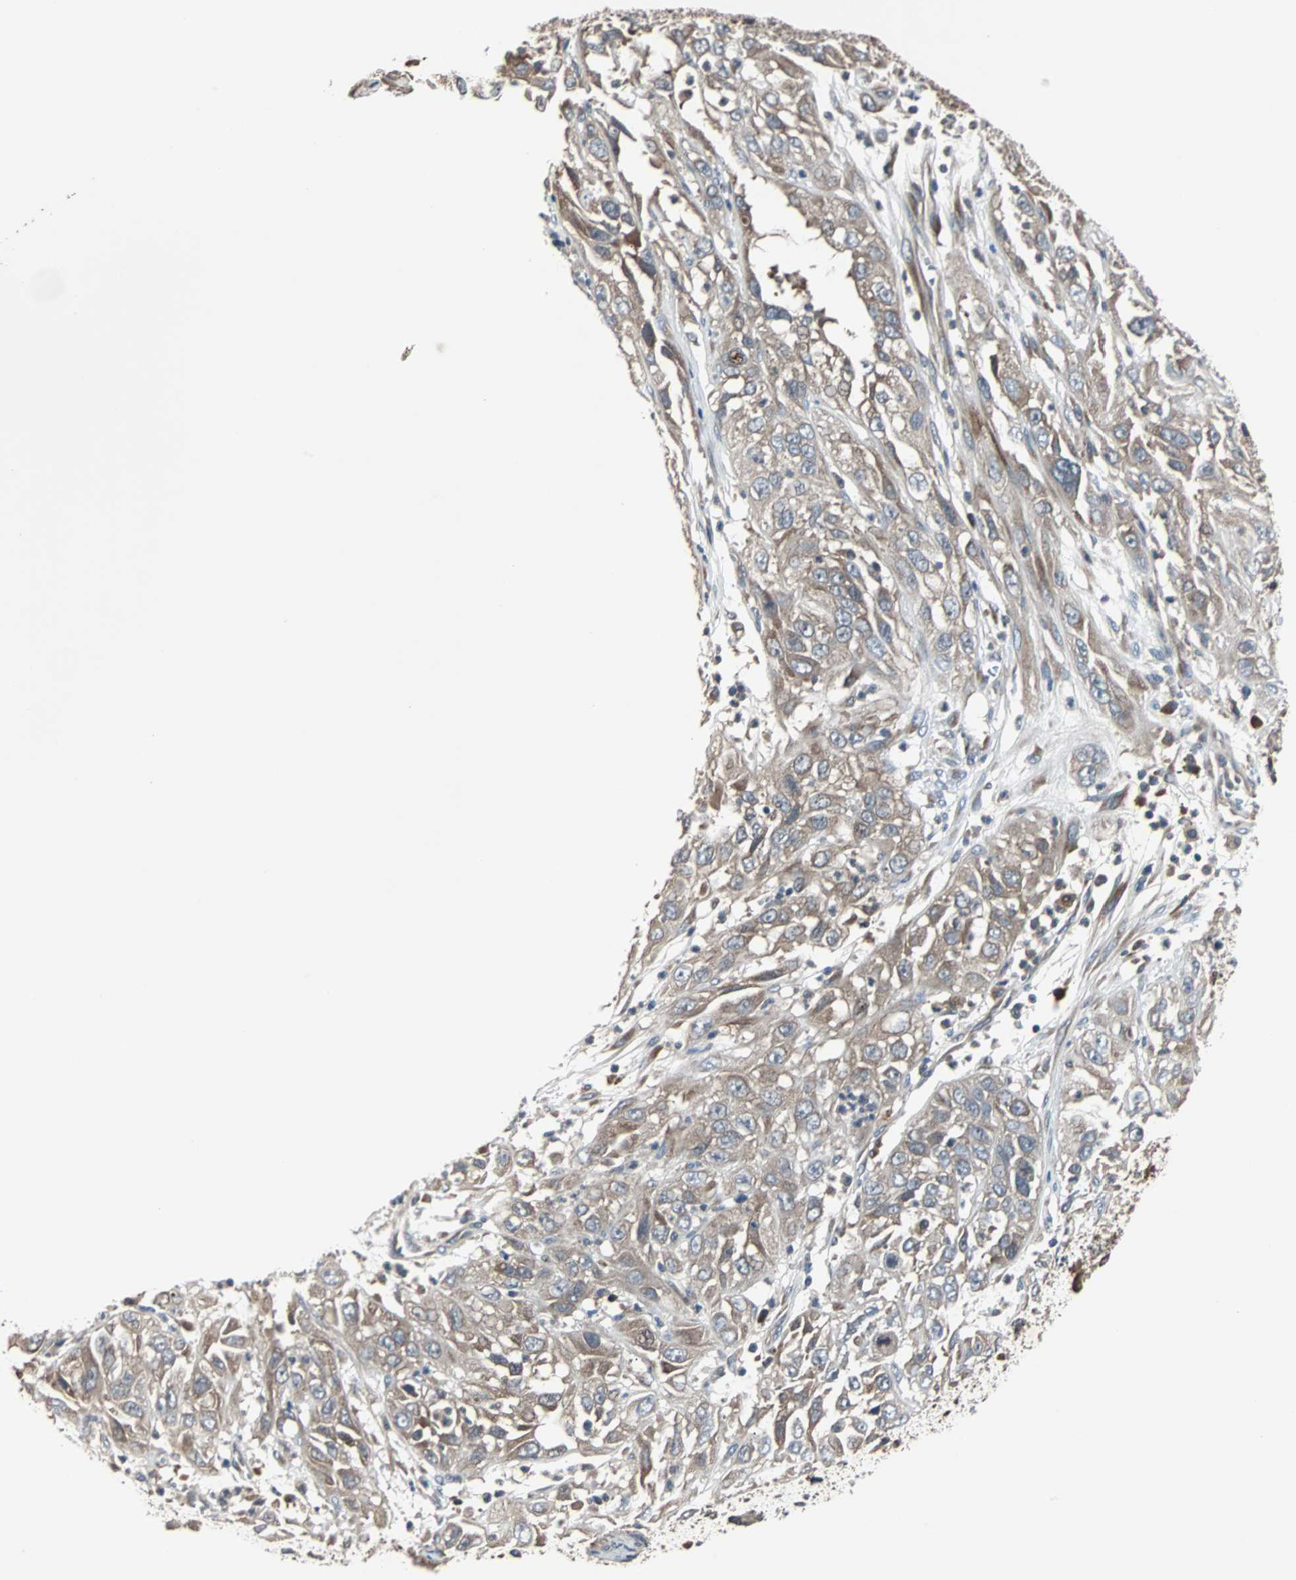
{"staining": {"intensity": "moderate", "quantity": ">75%", "location": "cytoplasmic/membranous"}, "tissue": "cervical cancer", "cell_type": "Tumor cells", "image_type": "cancer", "snomed": [{"axis": "morphology", "description": "Squamous cell carcinoma, NOS"}, {"axis": "topography", "description": "Cervix"}], "caption": "Cervical squamous cell carcinoma tissue displays moderate cytoplasmic/membranous staining in approximately >75% of tumor cells Ihc stains the protein of interest in brown and the nuclei are stained blue.", "gene": "ARF1", "patient": {"sex": "female", "age": 32}}